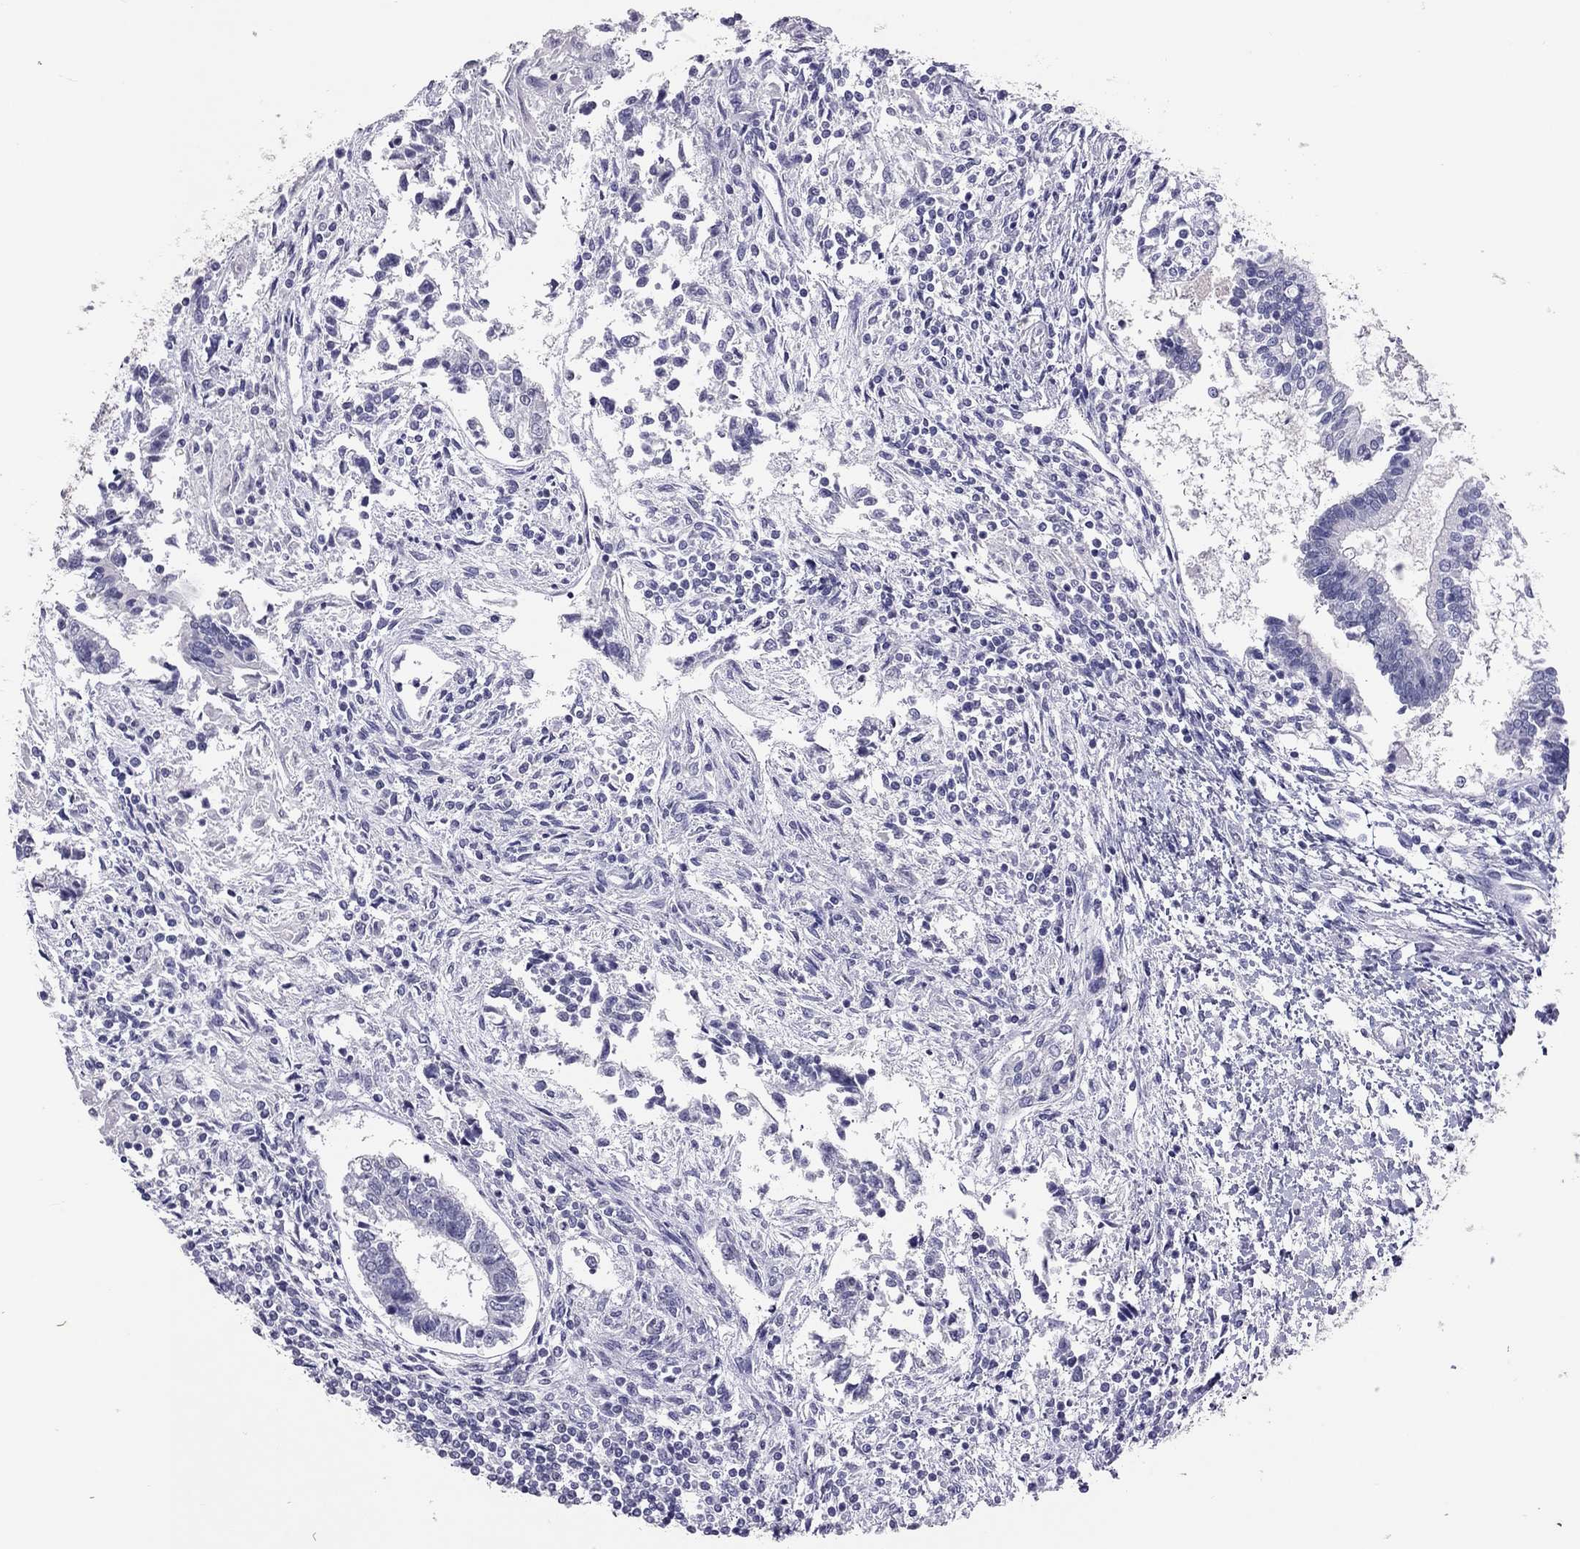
{"staining": {"intensity": "negative", "quantity": "none", "location": "none"}, "tissue": "testis cancer", "cell_type": "Tumor cells", "image_type": "cancer", "snomed": [{"axis": "morphology", "description": "Carcinoma, Embryonal, NOS"}, {"axis": "topography", "description": "Testis"}], "caption": "Embryonal carcinoma (testis) stained for a protein using IHC reveals no staining tumor cells.", "gene": "PSMB11", "patient": {"sex": "male", "age": 37}}